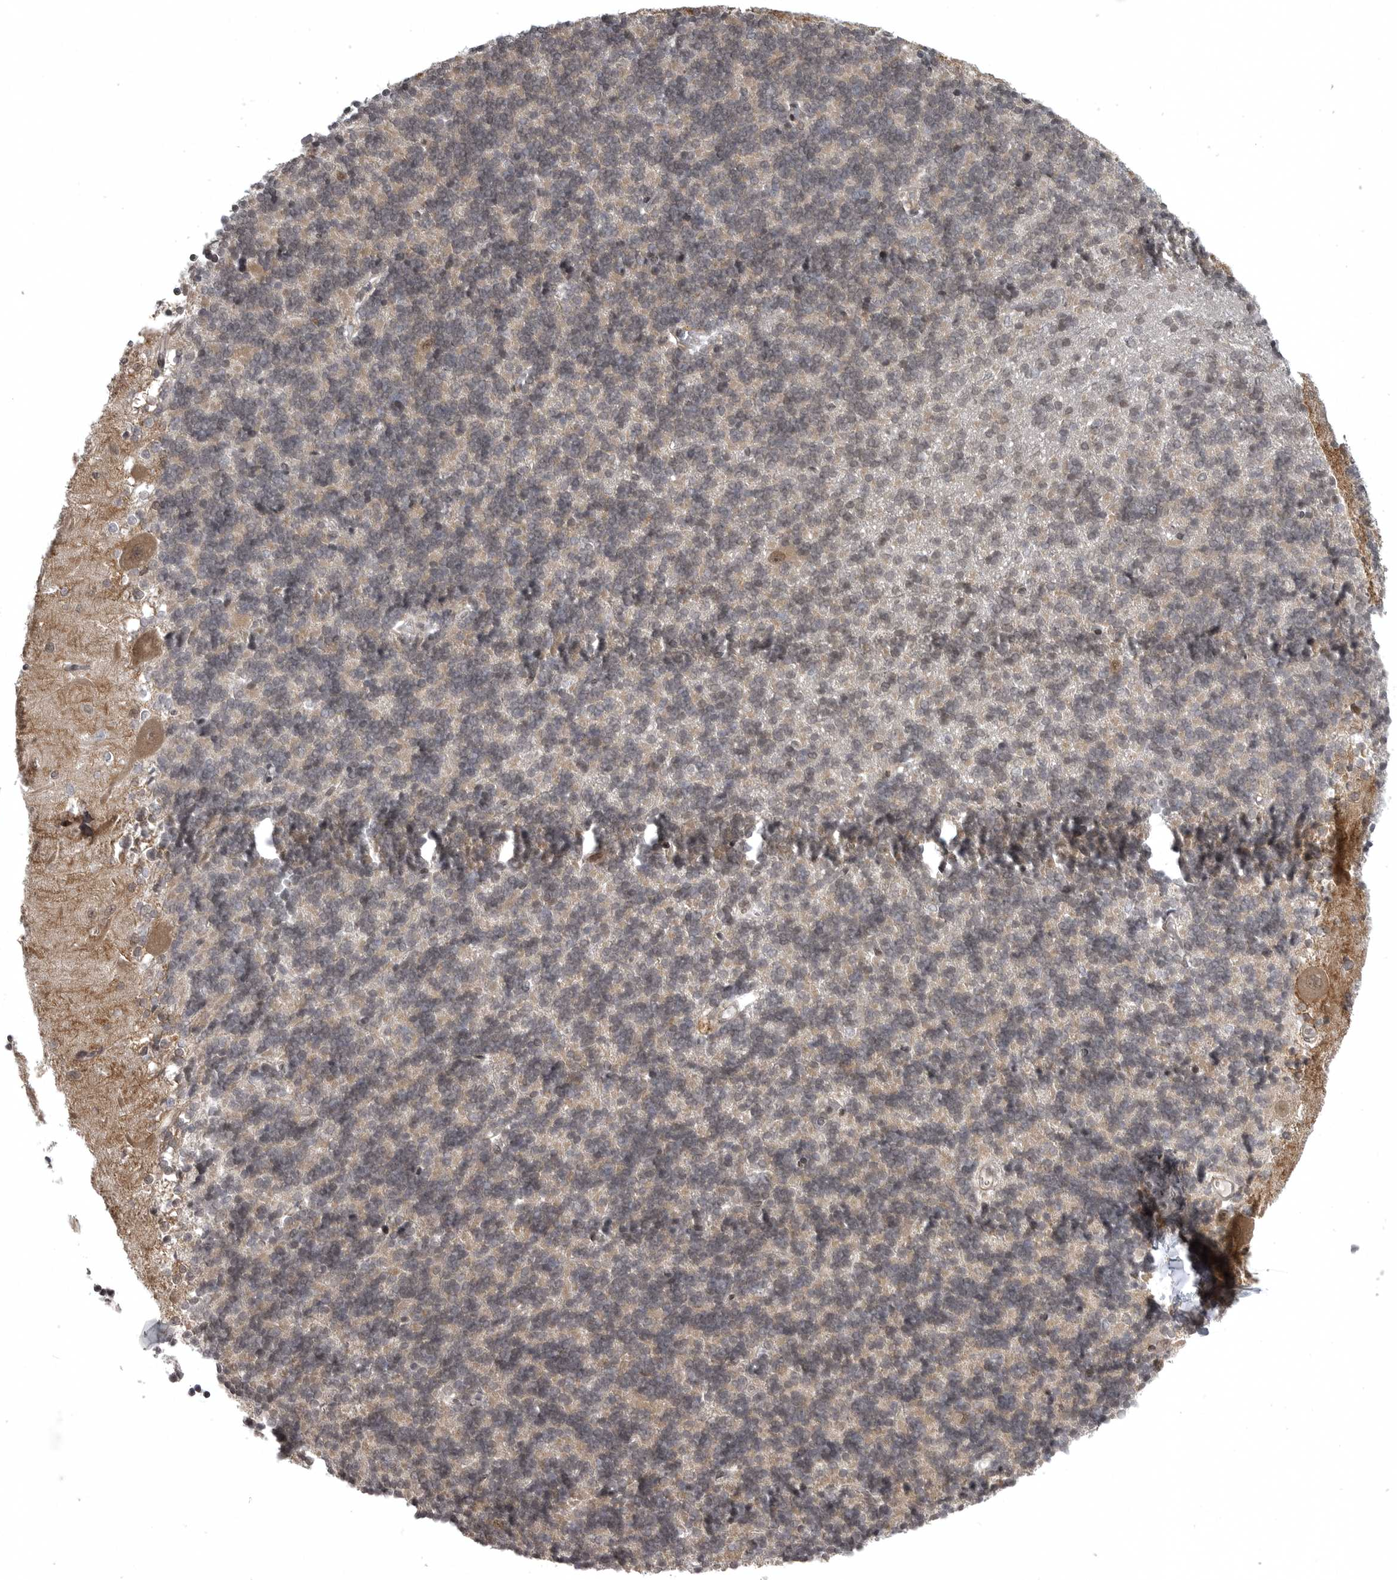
{"staining": {"intensity": "weak", "quantity": "25%-75%", "location": "cytoplasmic/membranous"}, "tissue": "cerebellum", "cell_type": "Cells in granular layer", "image_type": "normal", "snomed": [{"axis": "morphology", "description": "Normal tissue, NOS"}, {"axis": "topography", "description": "Cerebellum"}], "caption": "Weak cytoplasmic/membranous positivity is identified in approximately 25%-75% of cells in granular layer in normal cerebellum.", "gene": "SNX16", "patient": {"sex": "male", "age": 37}}